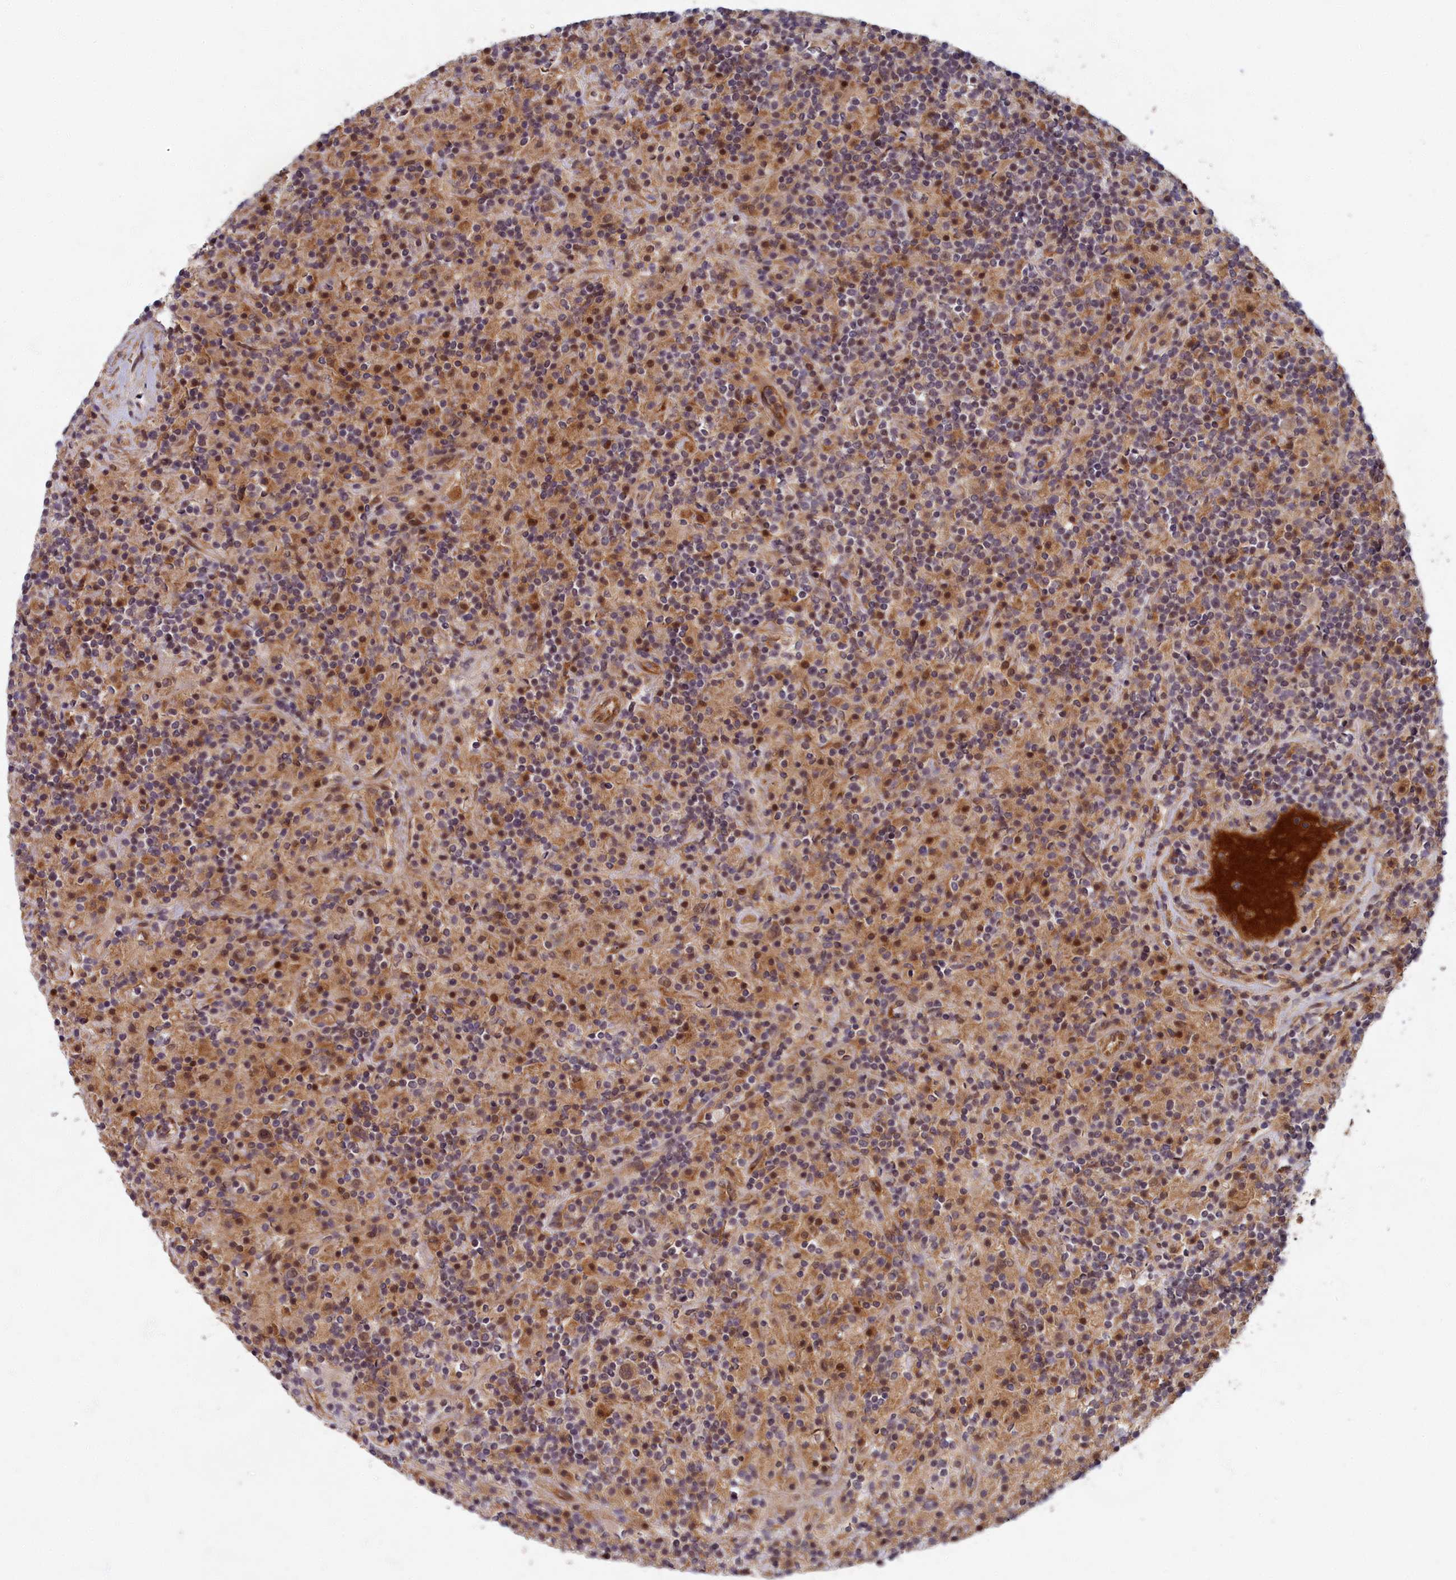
{"staining": {"intensity": "weak", "quantity": ">75%", "location": "cytoplasmic/membranous,nuclear"}, "tissue": "lymphoma", "cell_type": "Tumor cells", "image_type": "cancer", "snomed": [{"axis": "morphology", "description": "Hodgkin's disease, NOS"}, {"axis": "topography", "description": "Lymph node"}], "caption": "Weak cytoplasmic/membranous and nuclear expression for a protein is appreciated in approximately >75% of tumor cells of Hodgkin's disease using IHC.", "gene": "EARS2", "patient": {"sex": "male", "age": 70}}